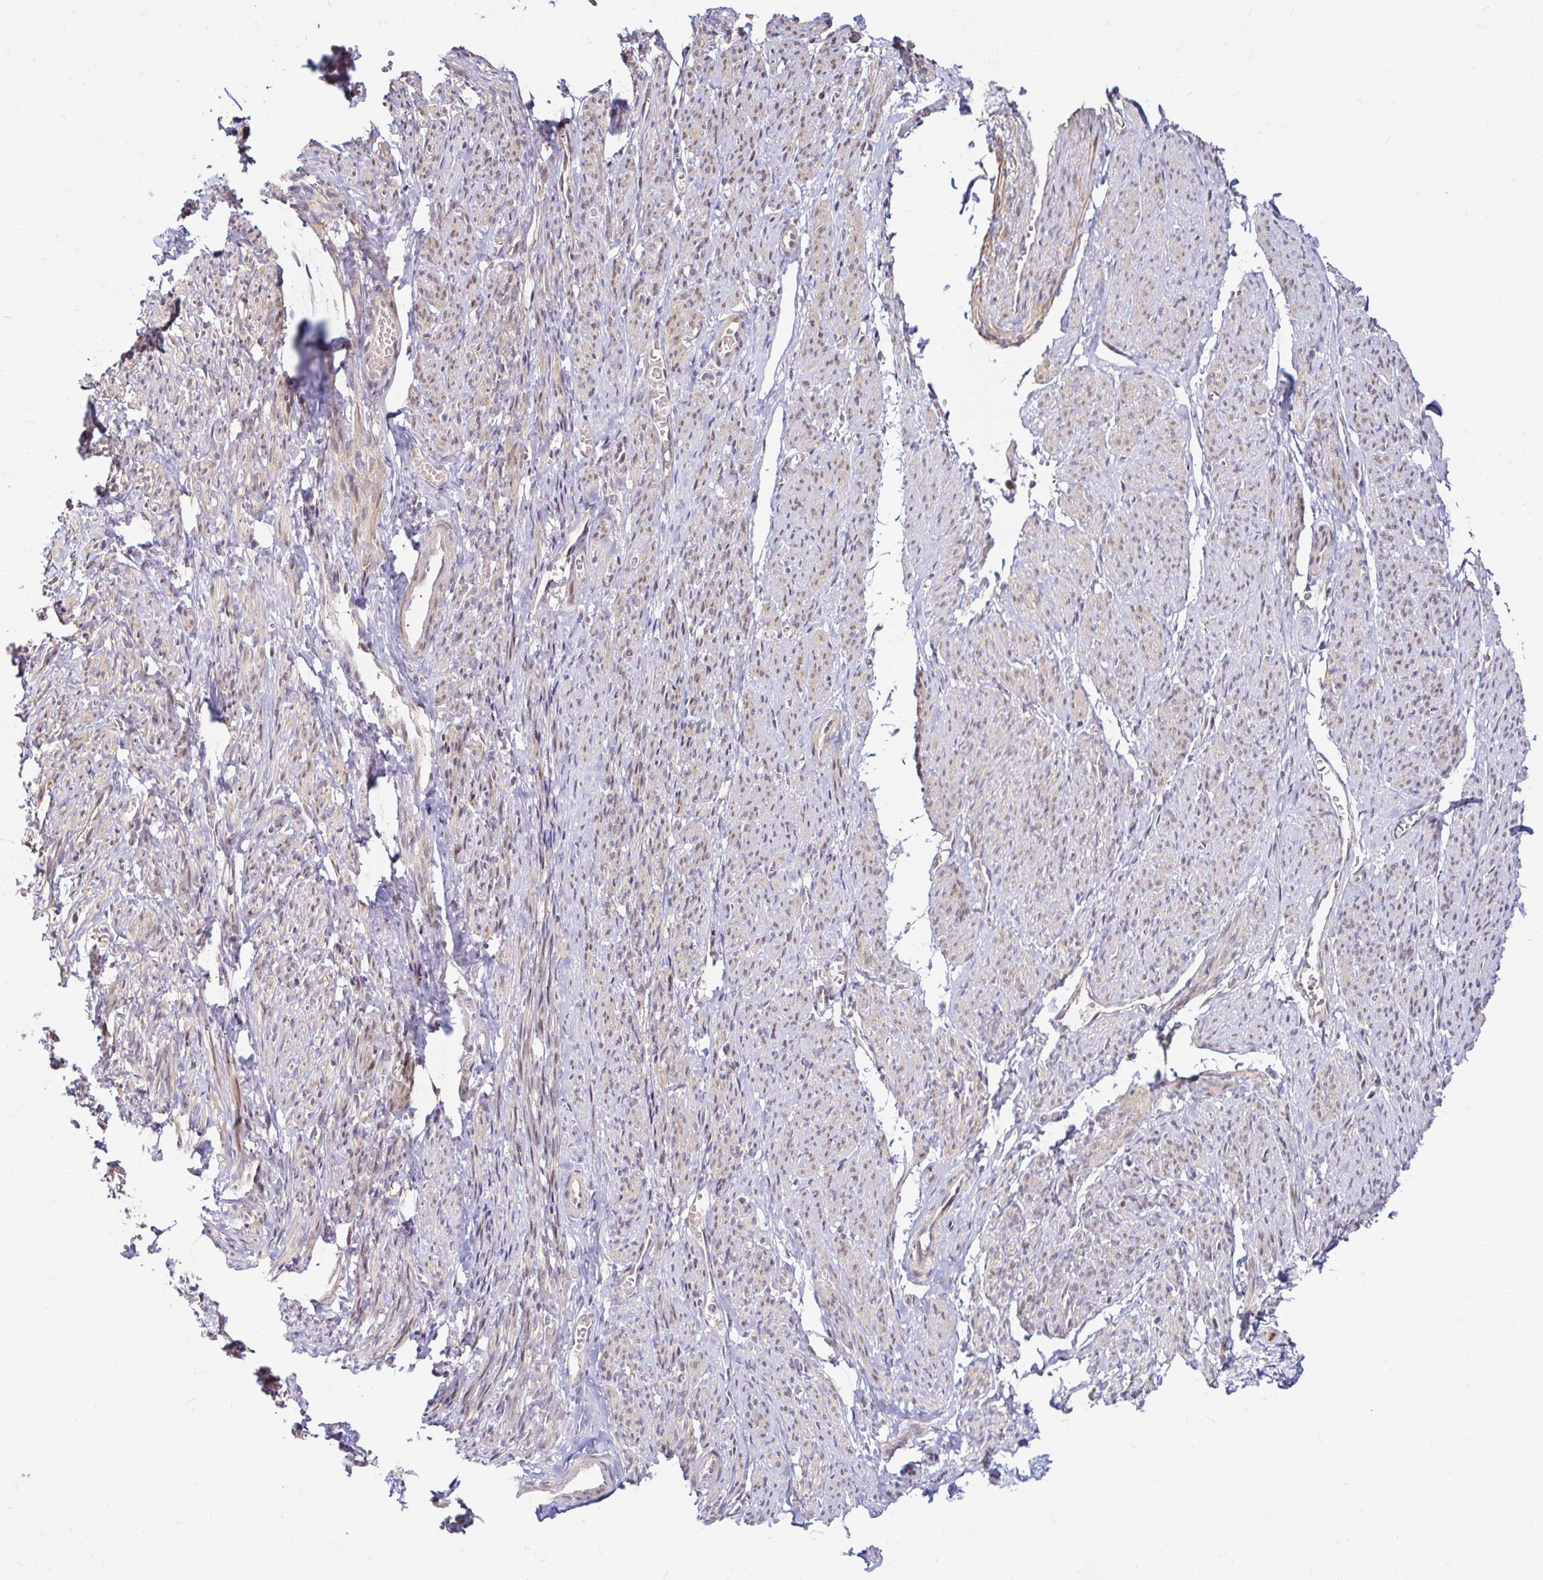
{"staining": {"intensity": "moderate", "quantity": "25%-75%", "location": "cytoplasmic/membranous,nuclear"}, "tissue": "smooth muscle", "cell_type": "Smooth muscle cells", "image_type": "normal", "snomed": [{"axis": "morphology", "description": "Normal tissue, NOS"}, {"axis": "topography", "description": "Smooth muscle"}], "caption": "Protein staining displays moderate cytoplasmic/membranous,nuclear staining in about 25%-75% of smooth muscle cells in unremarkable smooth muscle.", "gene": "TIMM50", "patient": {"sex": "female", "age": 65}}